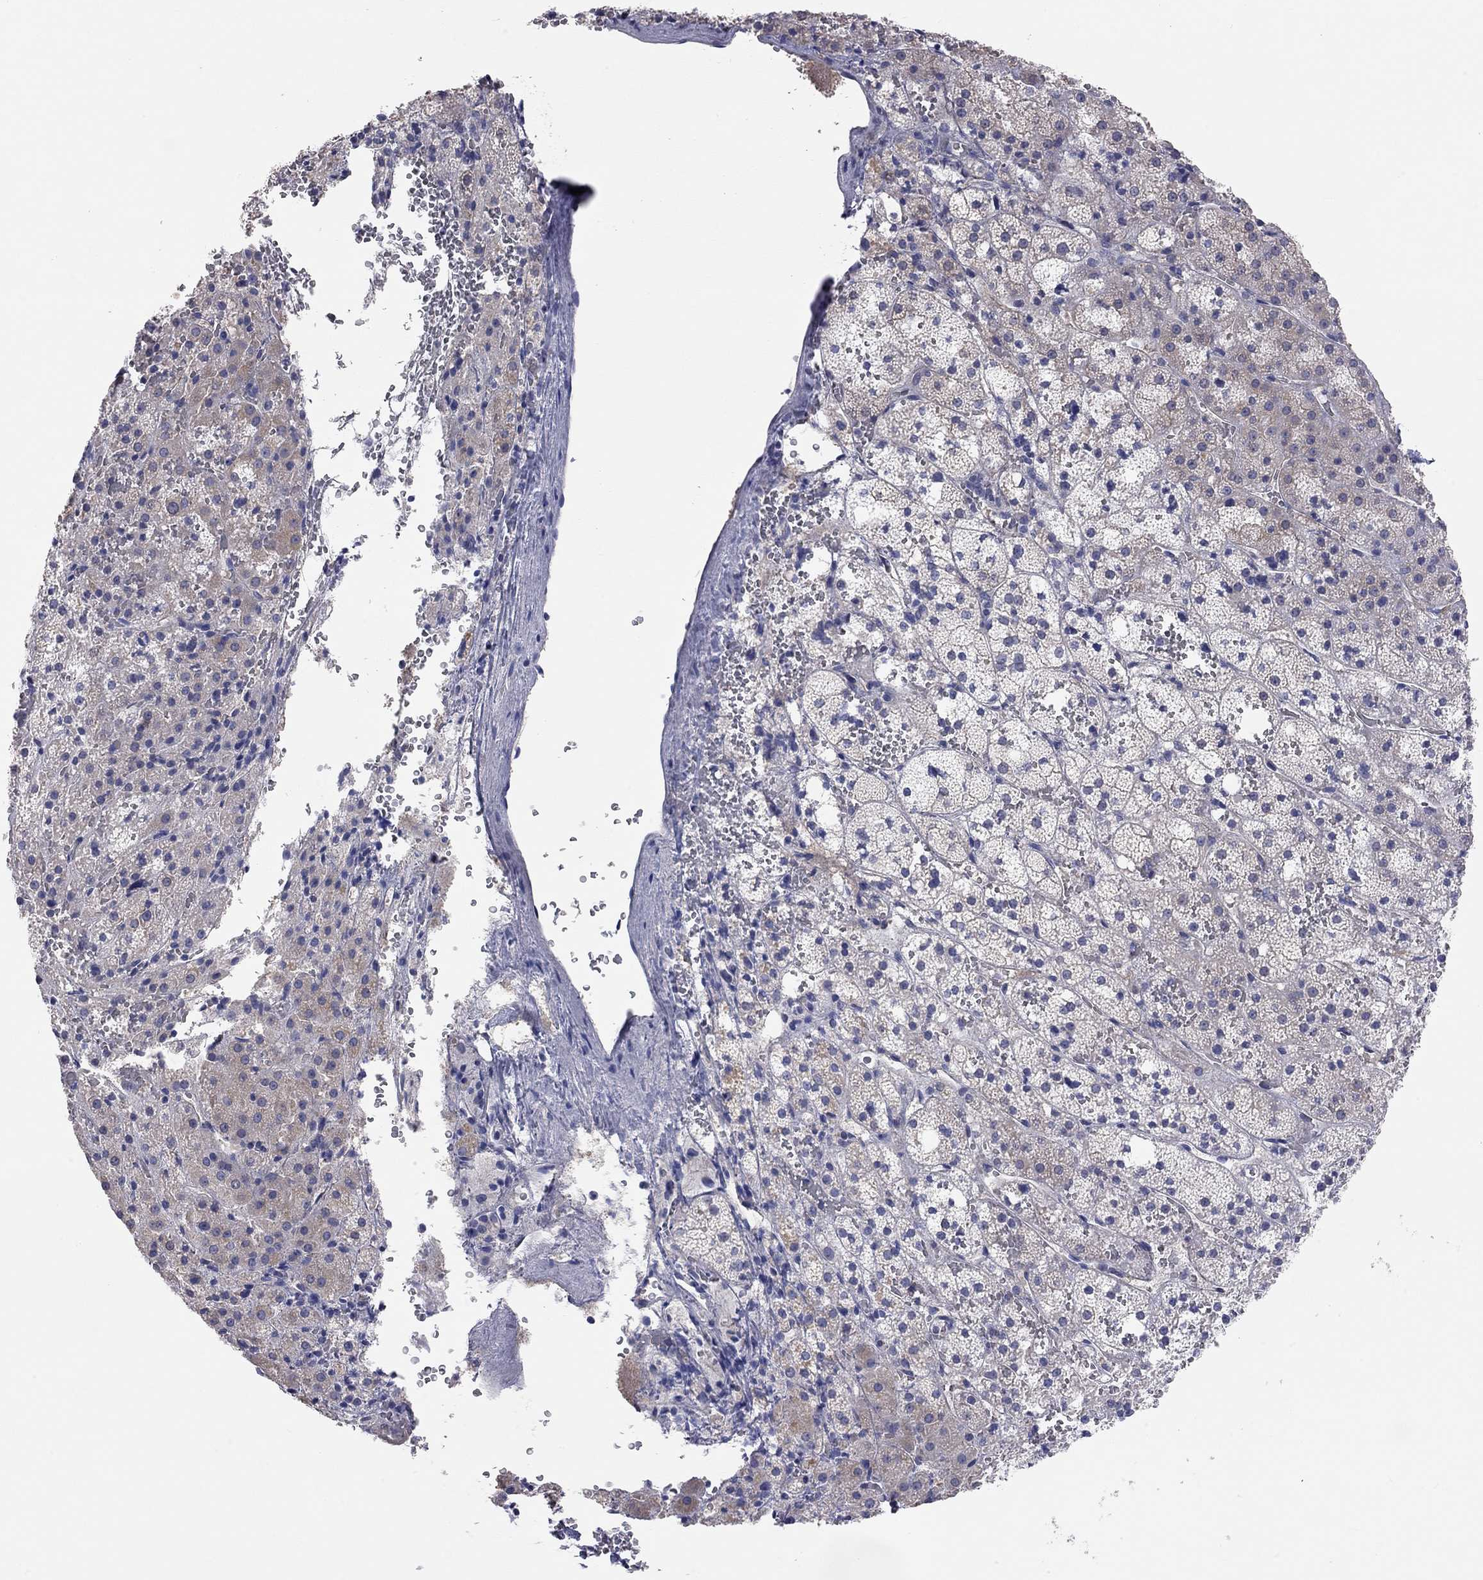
{"staining": {"intensity": "weak", "quantity": "25%-75%", "location": "cytoplasmic/membranous"}, "tissue": "adrenal gland", "cell_type": "Glandular cells", "image_type": "normal", "snomed": [{"axis": "morphology", "description": "Normal tissue, NOS"}, {"axis": "topography", "description": "Adrenal gland"}], "caption": "Glandular cells exhibit low levels of weak cytoplasmic/membranous expression in about 25%-75% of cells in benign adrenal gland. (DAB IHC, brown staining for protein, blue staining for nuclei).", "gene": "KCNB1", "patient": {"sex": "male", "age": 53}}